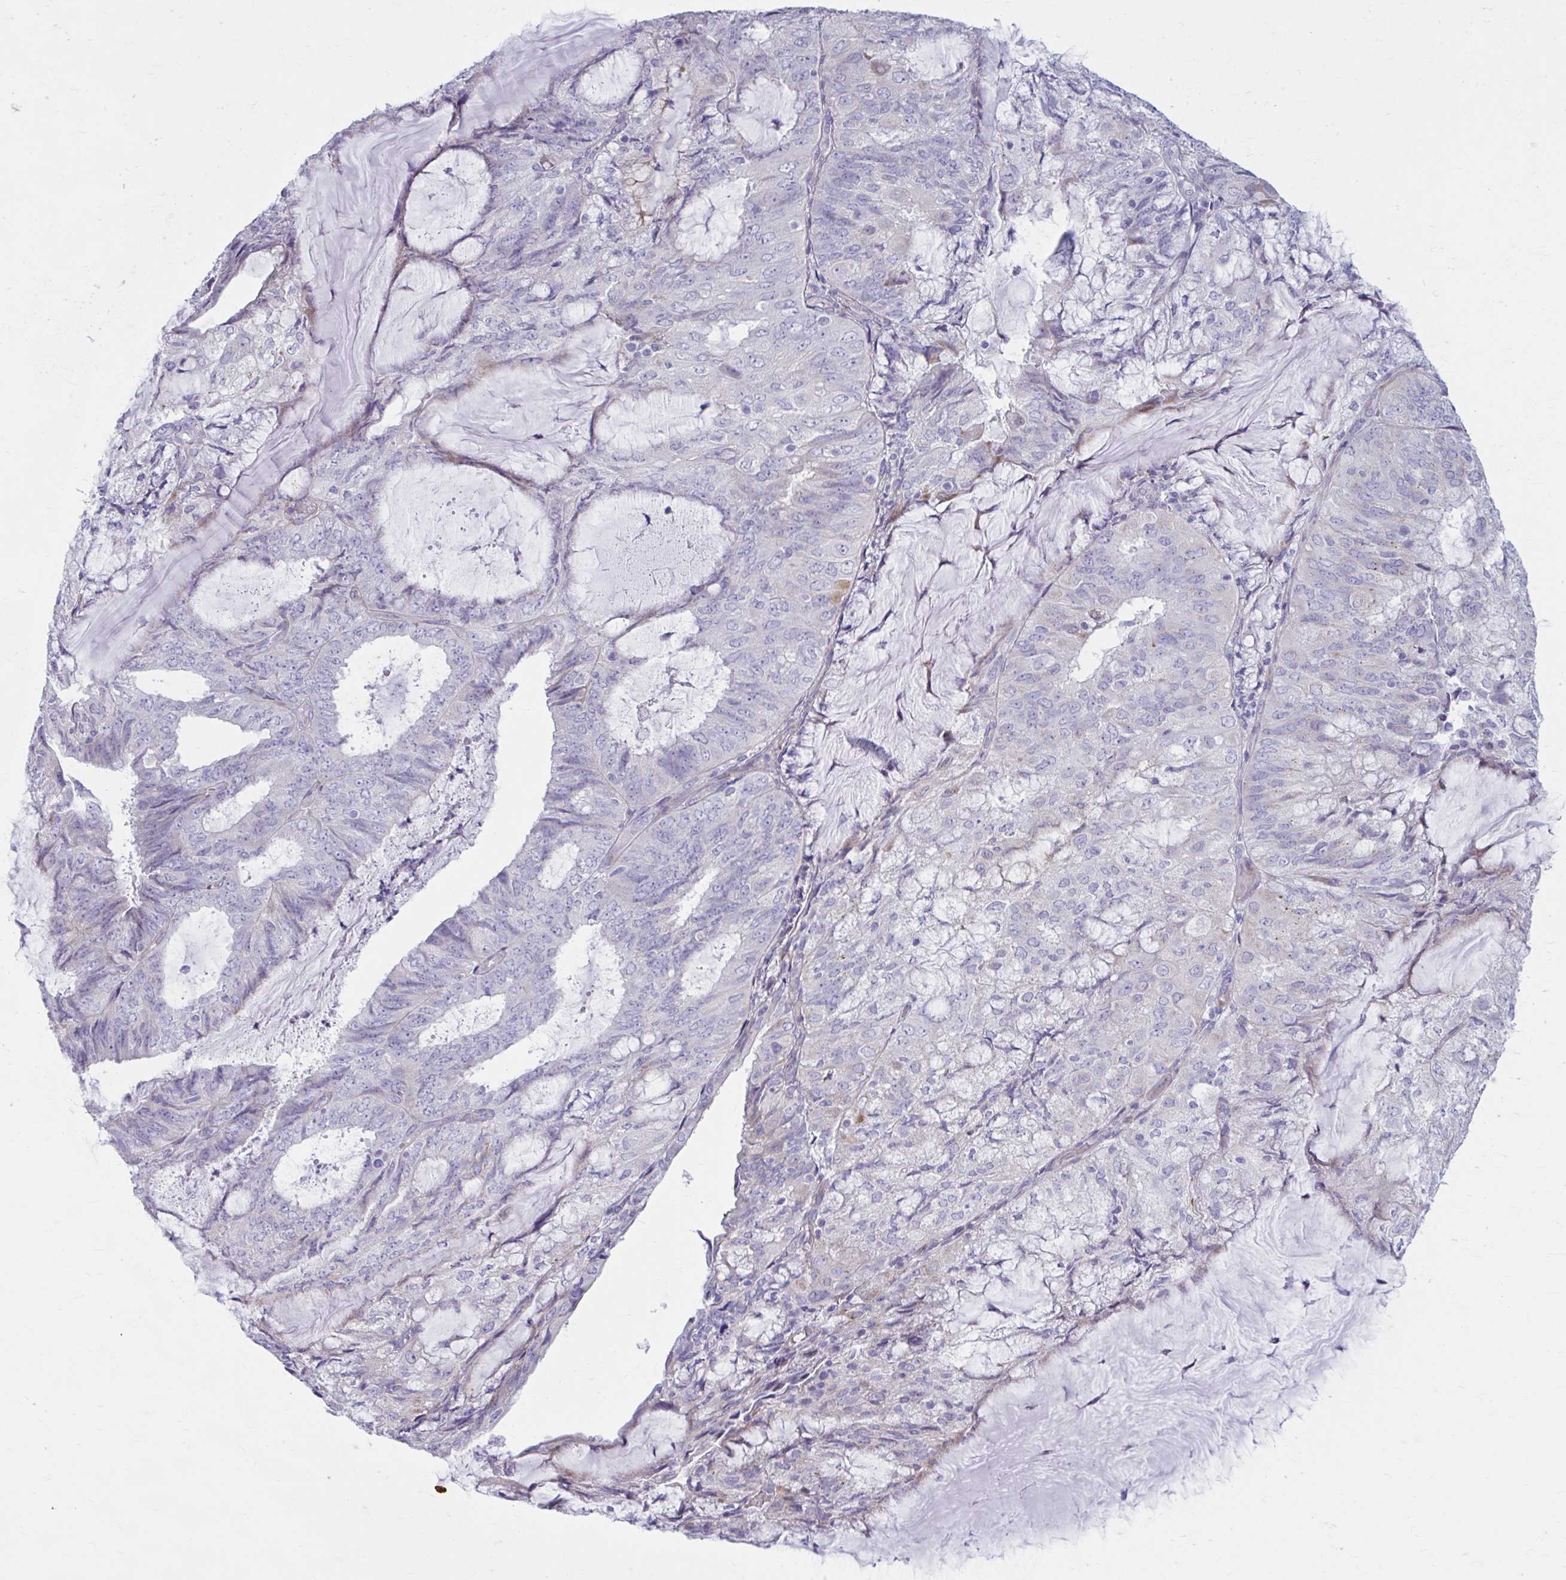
{"staining": {"intensity": "negative", "quantity": "none", "location": "none"}, "tissue": "endometrial cancer", "cell_type": "Tumor cells", "image_type": "cancer", "snomed": [{"axis": "morphology", "description": "Adenocarcinoma, NOS"}, {"axis": "topography", "description": "Endometrium"}], "caption": "Immunohistochemical staining of human endometrial cancer (adenocarcinoma) demonstrates no significant expression in tumor cells. The staining is performed using DAB (3,3'-diaminobenzidine) brown chromogen with nuclei counter-stained in using hematoxylin.", "gene": "MSMO1", "patient": {"sex": "female", "age": 81}}